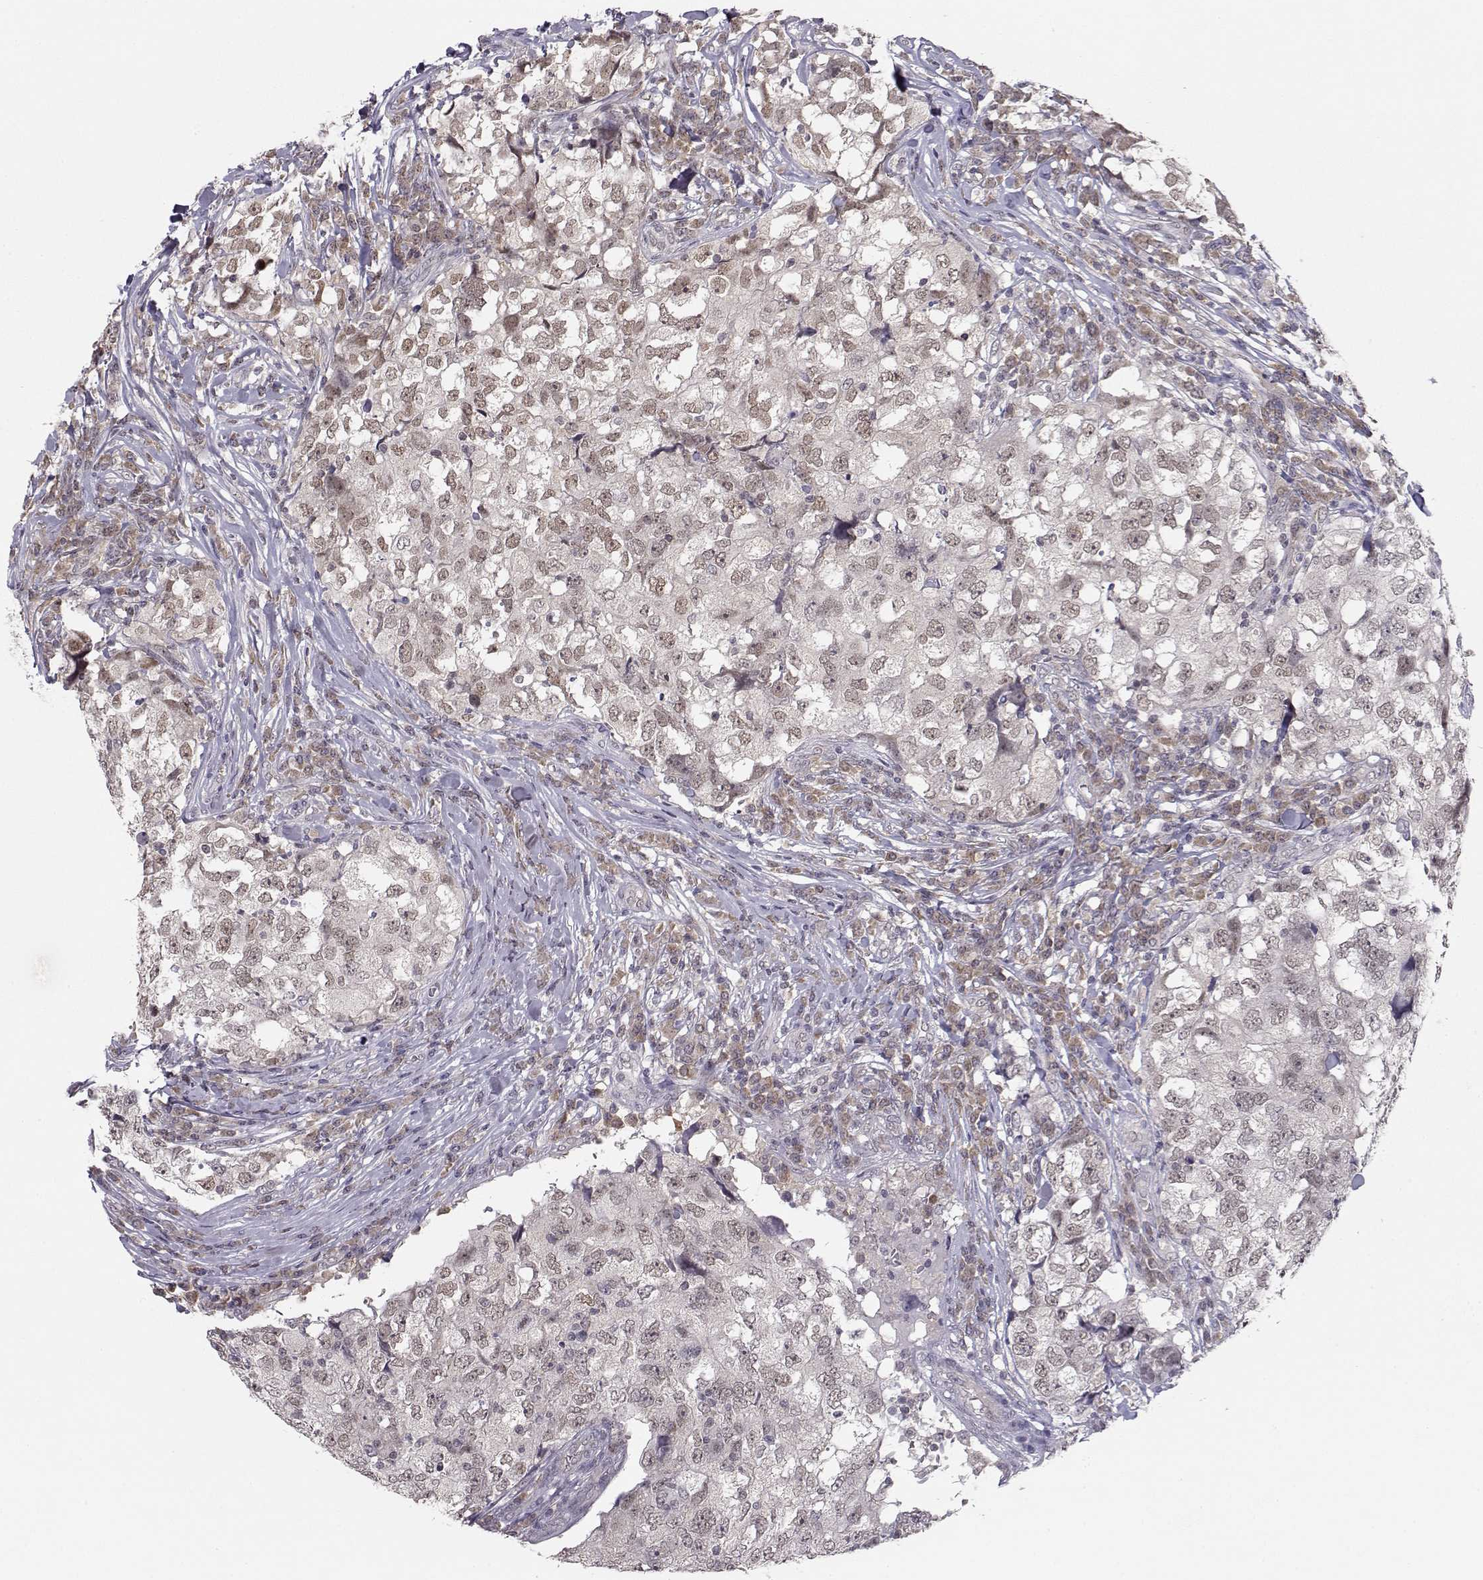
{"staining": {"intensity": "weak", "quantity": "<25%", "location": "nuclear"}, "tissue": "breast cancer", "cell_type": "Tumor cells", "image_type": "cancer", "snomed": [{"axis": "morphology", "description": "Duct carcinoma"}, {"axis": "topography", "description": "Breast"}], "caption": "A micrograph of invasive ductal carcinoma (breast) stained for a protein shows no brown staining in tumor cells.", "gene": "KIF13B", "patient": {"sex": "female", "age": 30}}